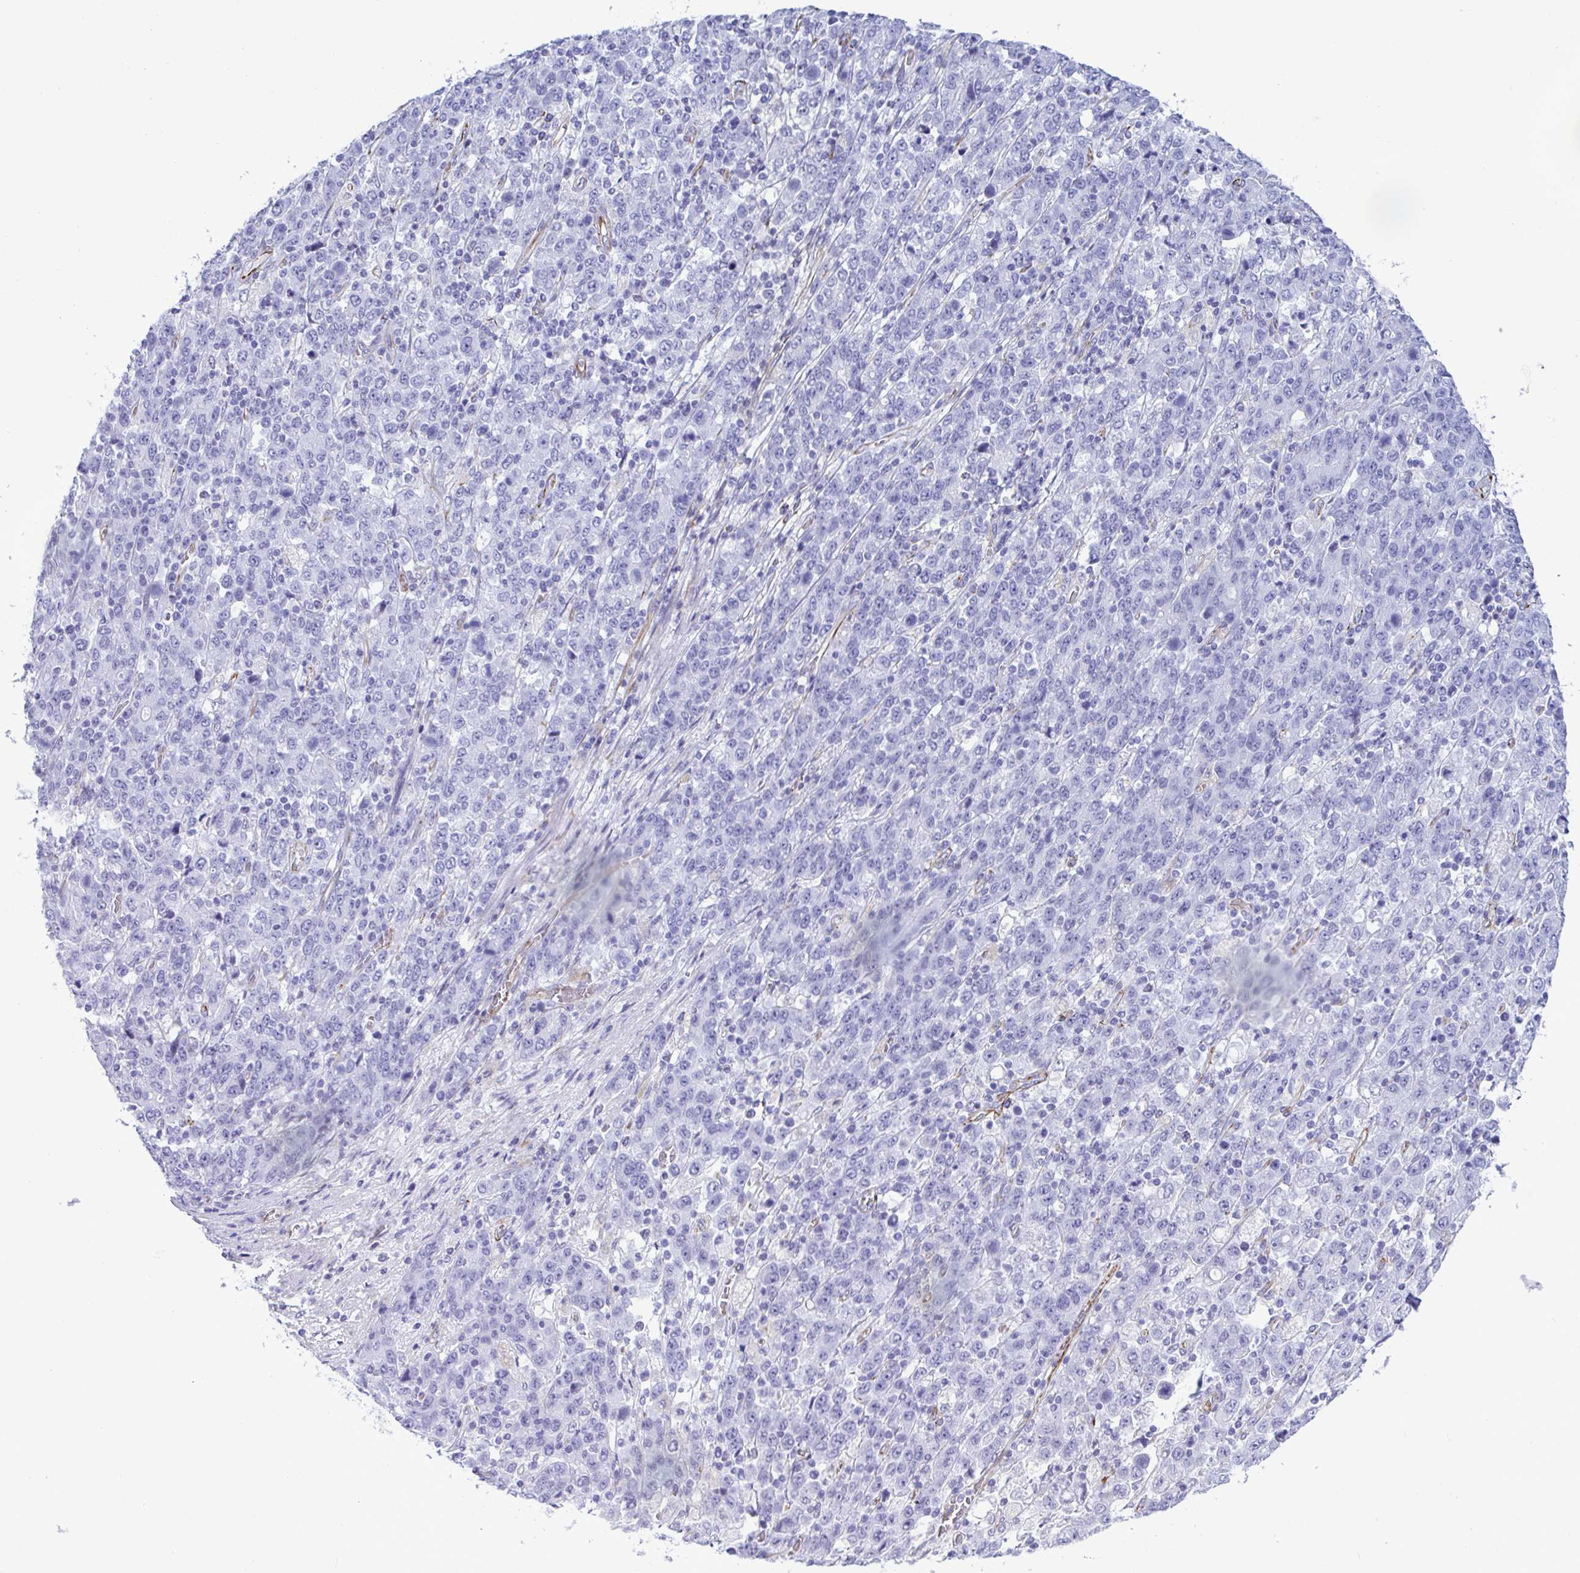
{"staining": {"intensity": "negative", "quantity": "none", "location": "none"}, "tissue": "stomach cancer", "cell_type": "Tumor cells", "image_type": "cancer", "snomed": [{"axis": "morphology", "description": "Adenocarcinoma, NOS"}, {"axis": "topography", "description": "Stomach, upper"}], "caption": "Immunohistochemical staining of human adenocarcinoma (stomach) shows no significant expression in tumor cells.", "gene": "SMAD5", "patient": {"sex": "male", "age": 69}}